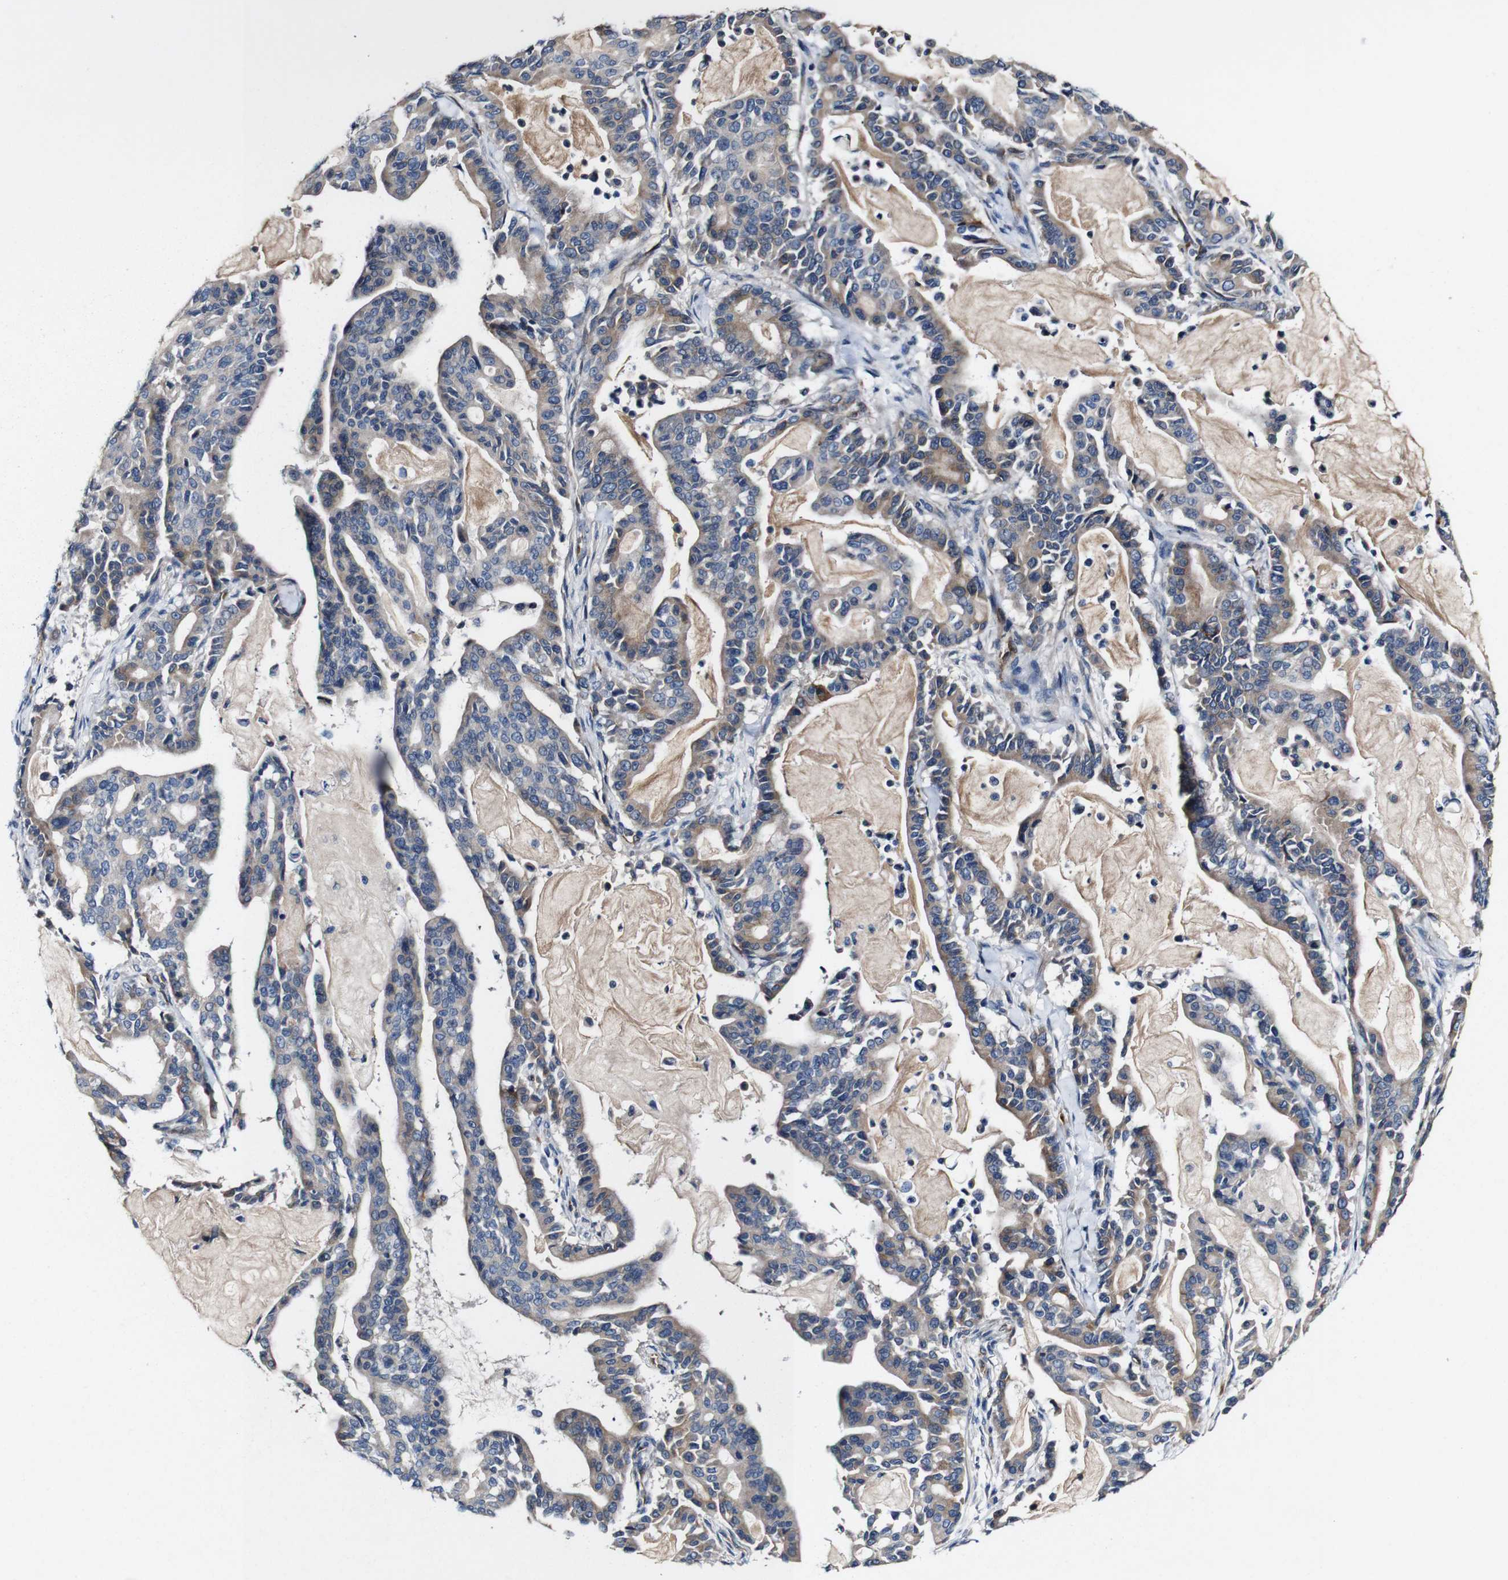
{"staining": {"intensity": "moderate", "quantity": ">75%", "location": "cytoplasmic/membranous"}, "tissue": "pancreatic cancer", "cell_type": "Tumor cells", "image_type": "cancer", "snomed": [{"axis": "morphology", "description": "Adenocarcinoma, NOS"}, {"axis": "topography", "description": "Pancreas"}], "caption": "Moderate cytoplasmic/membranous expression is appreciated in about >75% of tumor cells in adenocarcinoma (pancreatic). Immunohistochemistry (ihc) stains the protein of interest in brown and the nuclei are stained blue.", "gene": "GRAMD1A", "patient": {"sex": "male", "age": 63}}